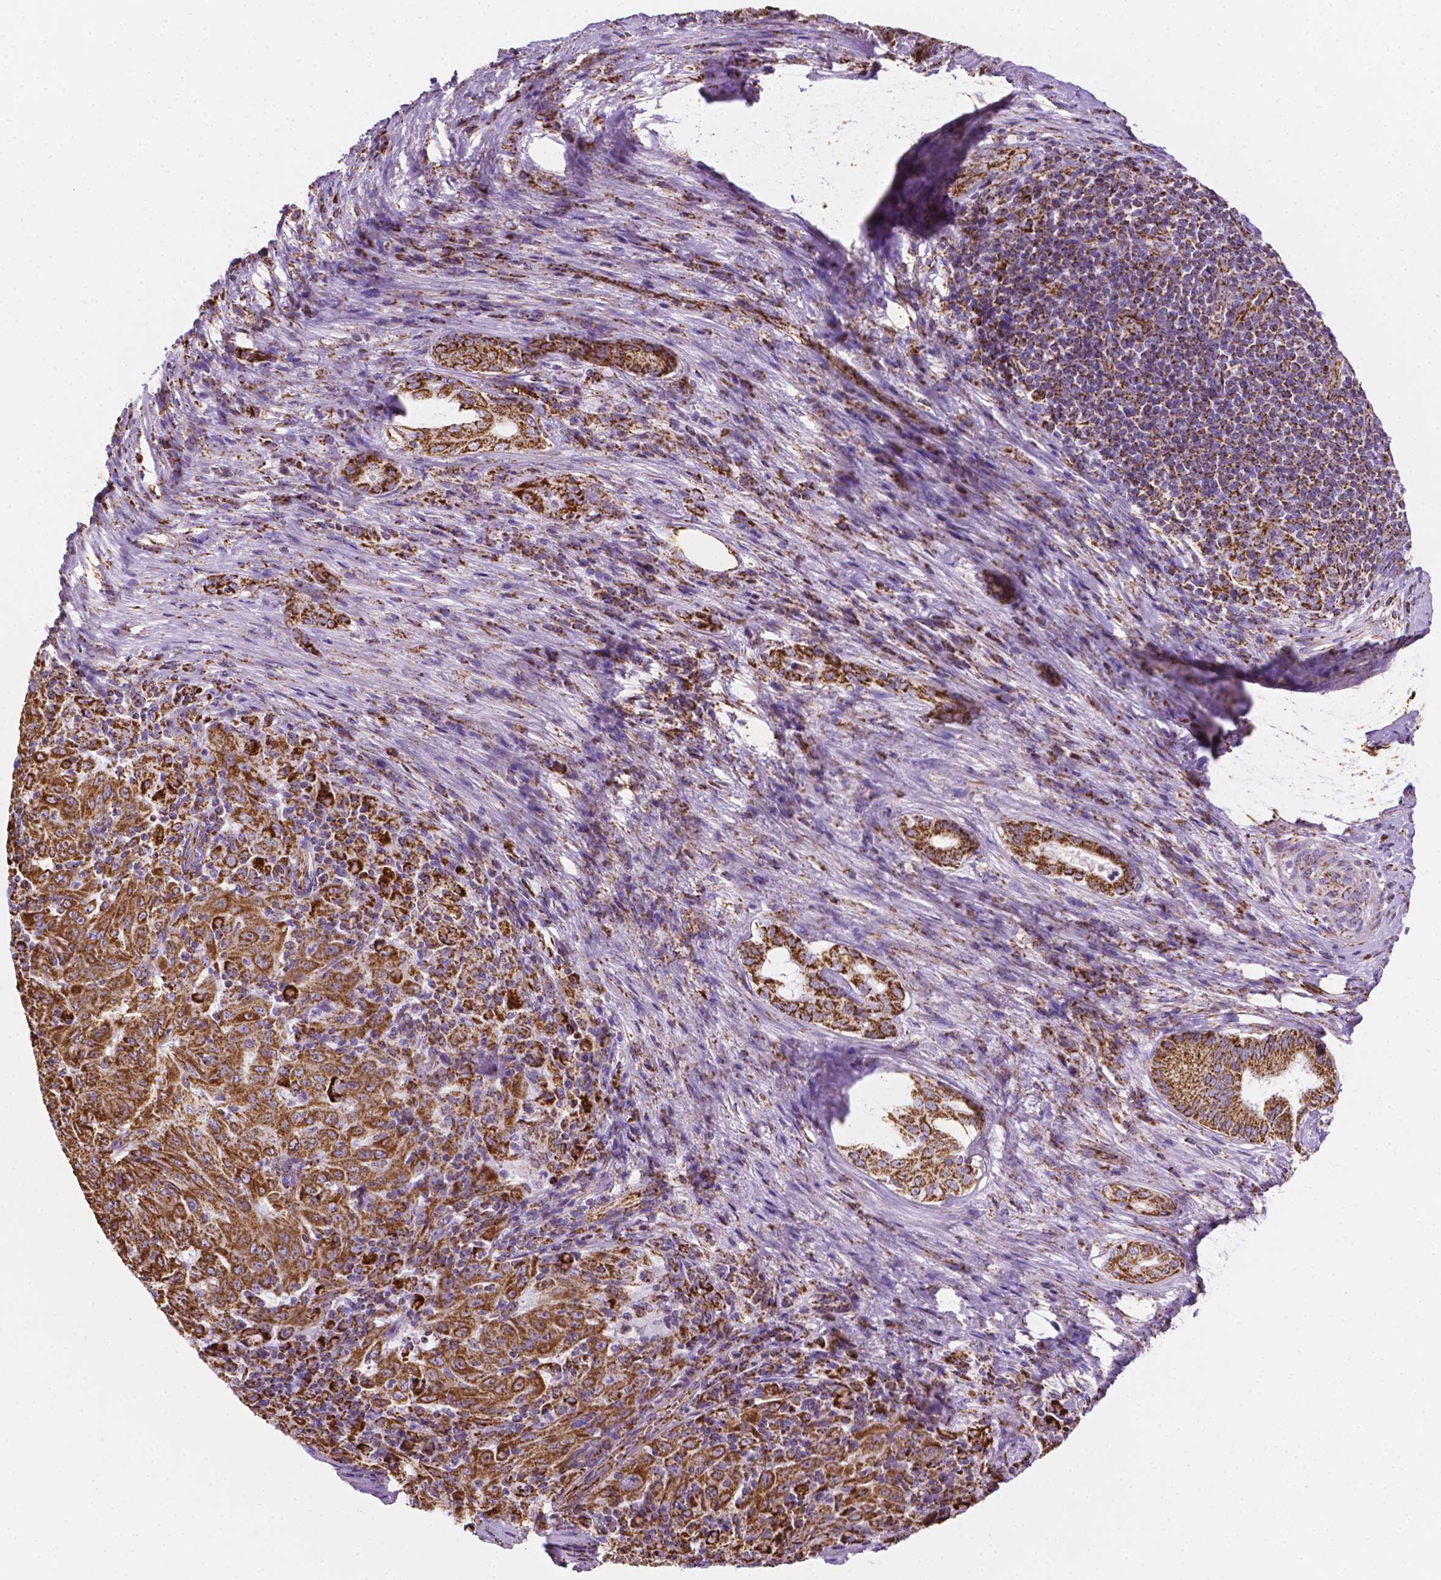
{"staining": {"intensity": "strong", "quantity": ">75%", "location": "cytoplasmic/membranous"}, "tissue": "pancreatic cancer", "cell_type": "Tumor cells", "image_type": "cancer", "snomed": [{"axis": "morphology", "description": "Adenocarcinoma, NOS"}, {"axis": "topography", "description": "Pancreas"}], "caption": "There is high levels of strong cytoplasmic/membranous staining in tumor cells of pancreatic adenocarcinoma, as demonstrated by immunohistochemical staining (brown color).", "gene": "RMDN3", "patient": {"sex": "male", "age": 63}}